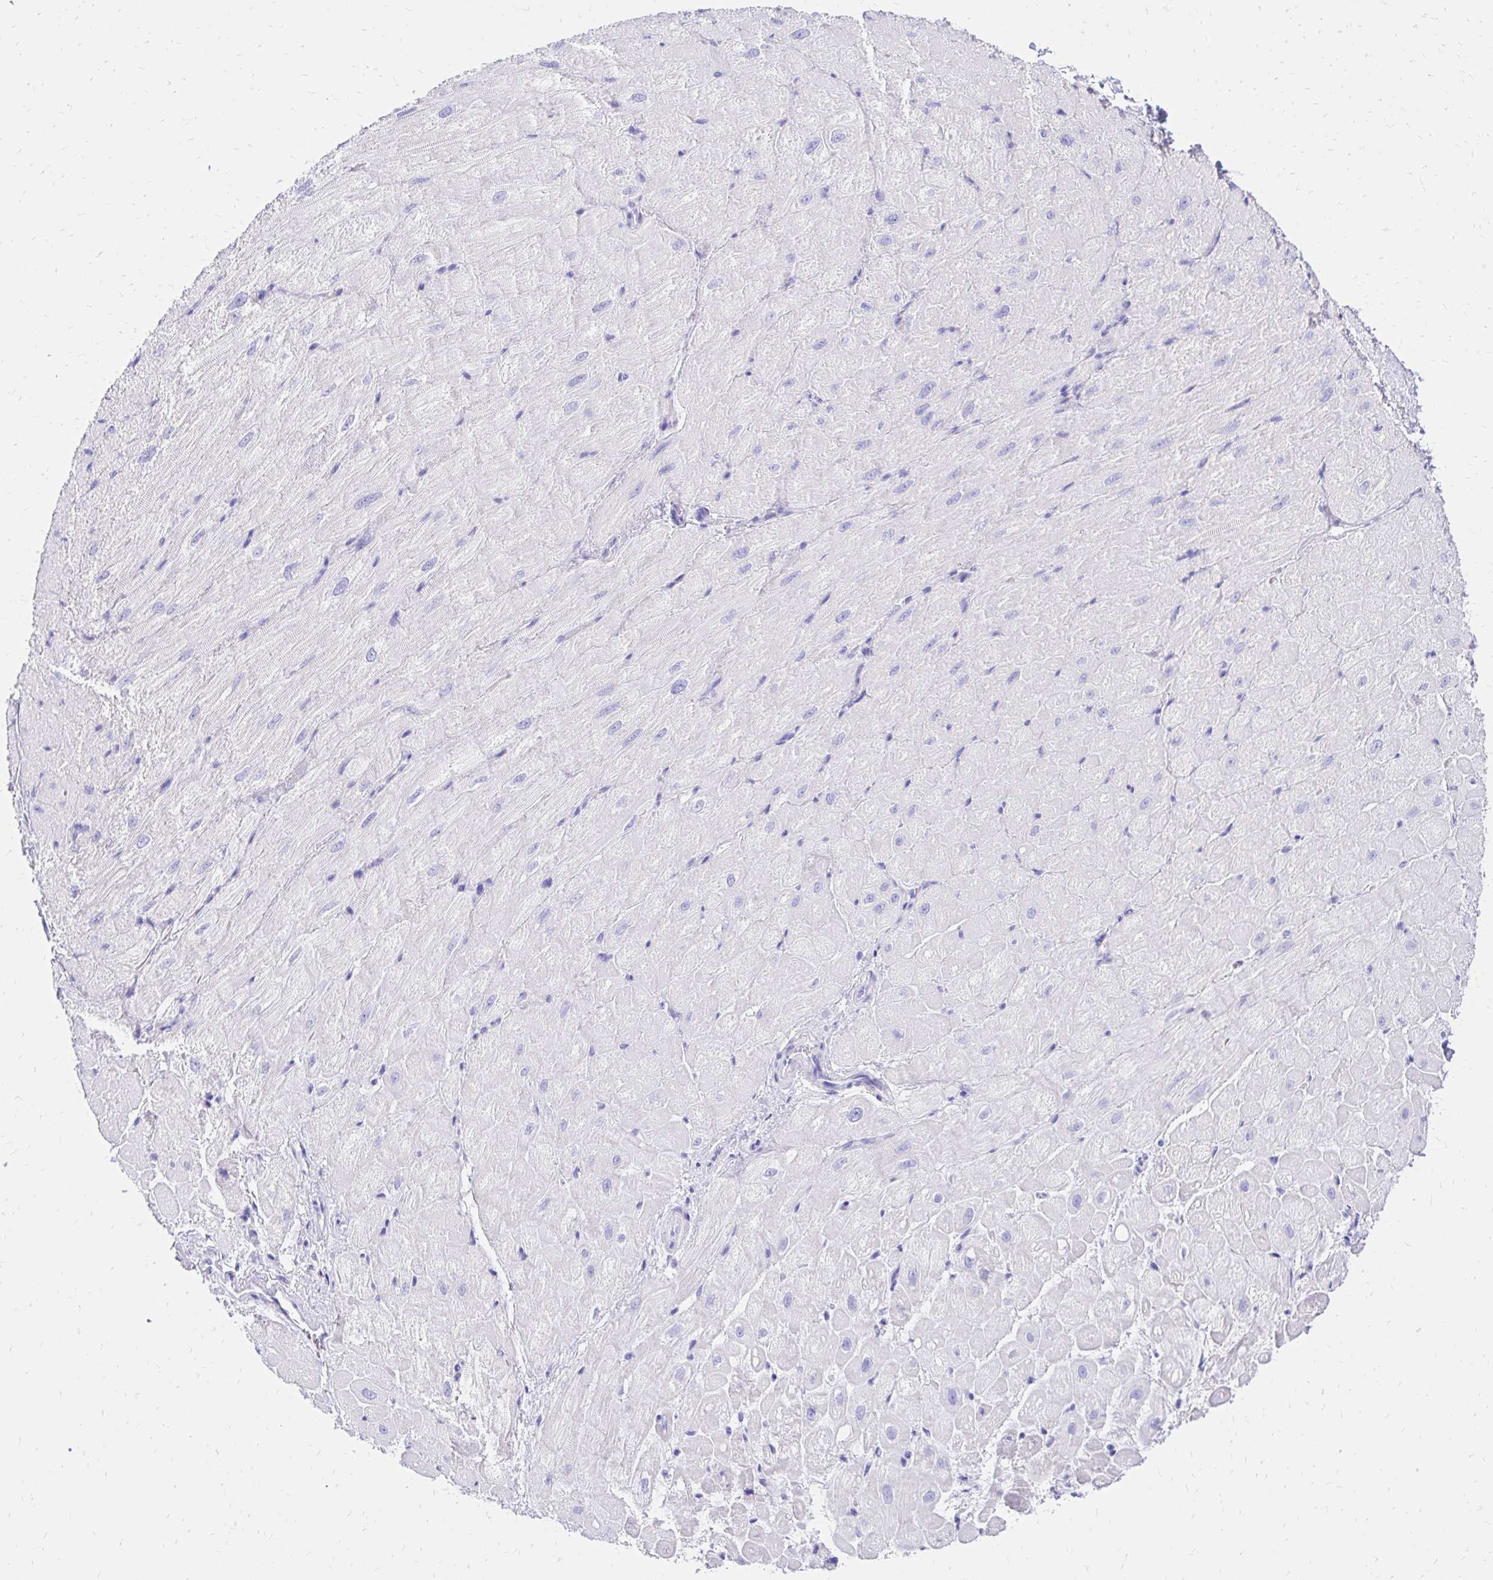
{"staining": {"intensity": "negative", "quantity": "none", "location": "none"}, "tissue": "heart muscle", "cell_type": "Cardiomyocytes", "image_type": "normal", "snomed": [{"axis": "morphology", "description": "Normal tissue, NOS"}, {"axis": "topography", "description": "Heart"}], "caption": "Immunohistochemical staining of benign human heart muscle exhibits no significant staining in cardiomyocytes. Nuclei are stained in blue.", "gene": "S100G", "patient": {"sex": "male", "age": 62}}